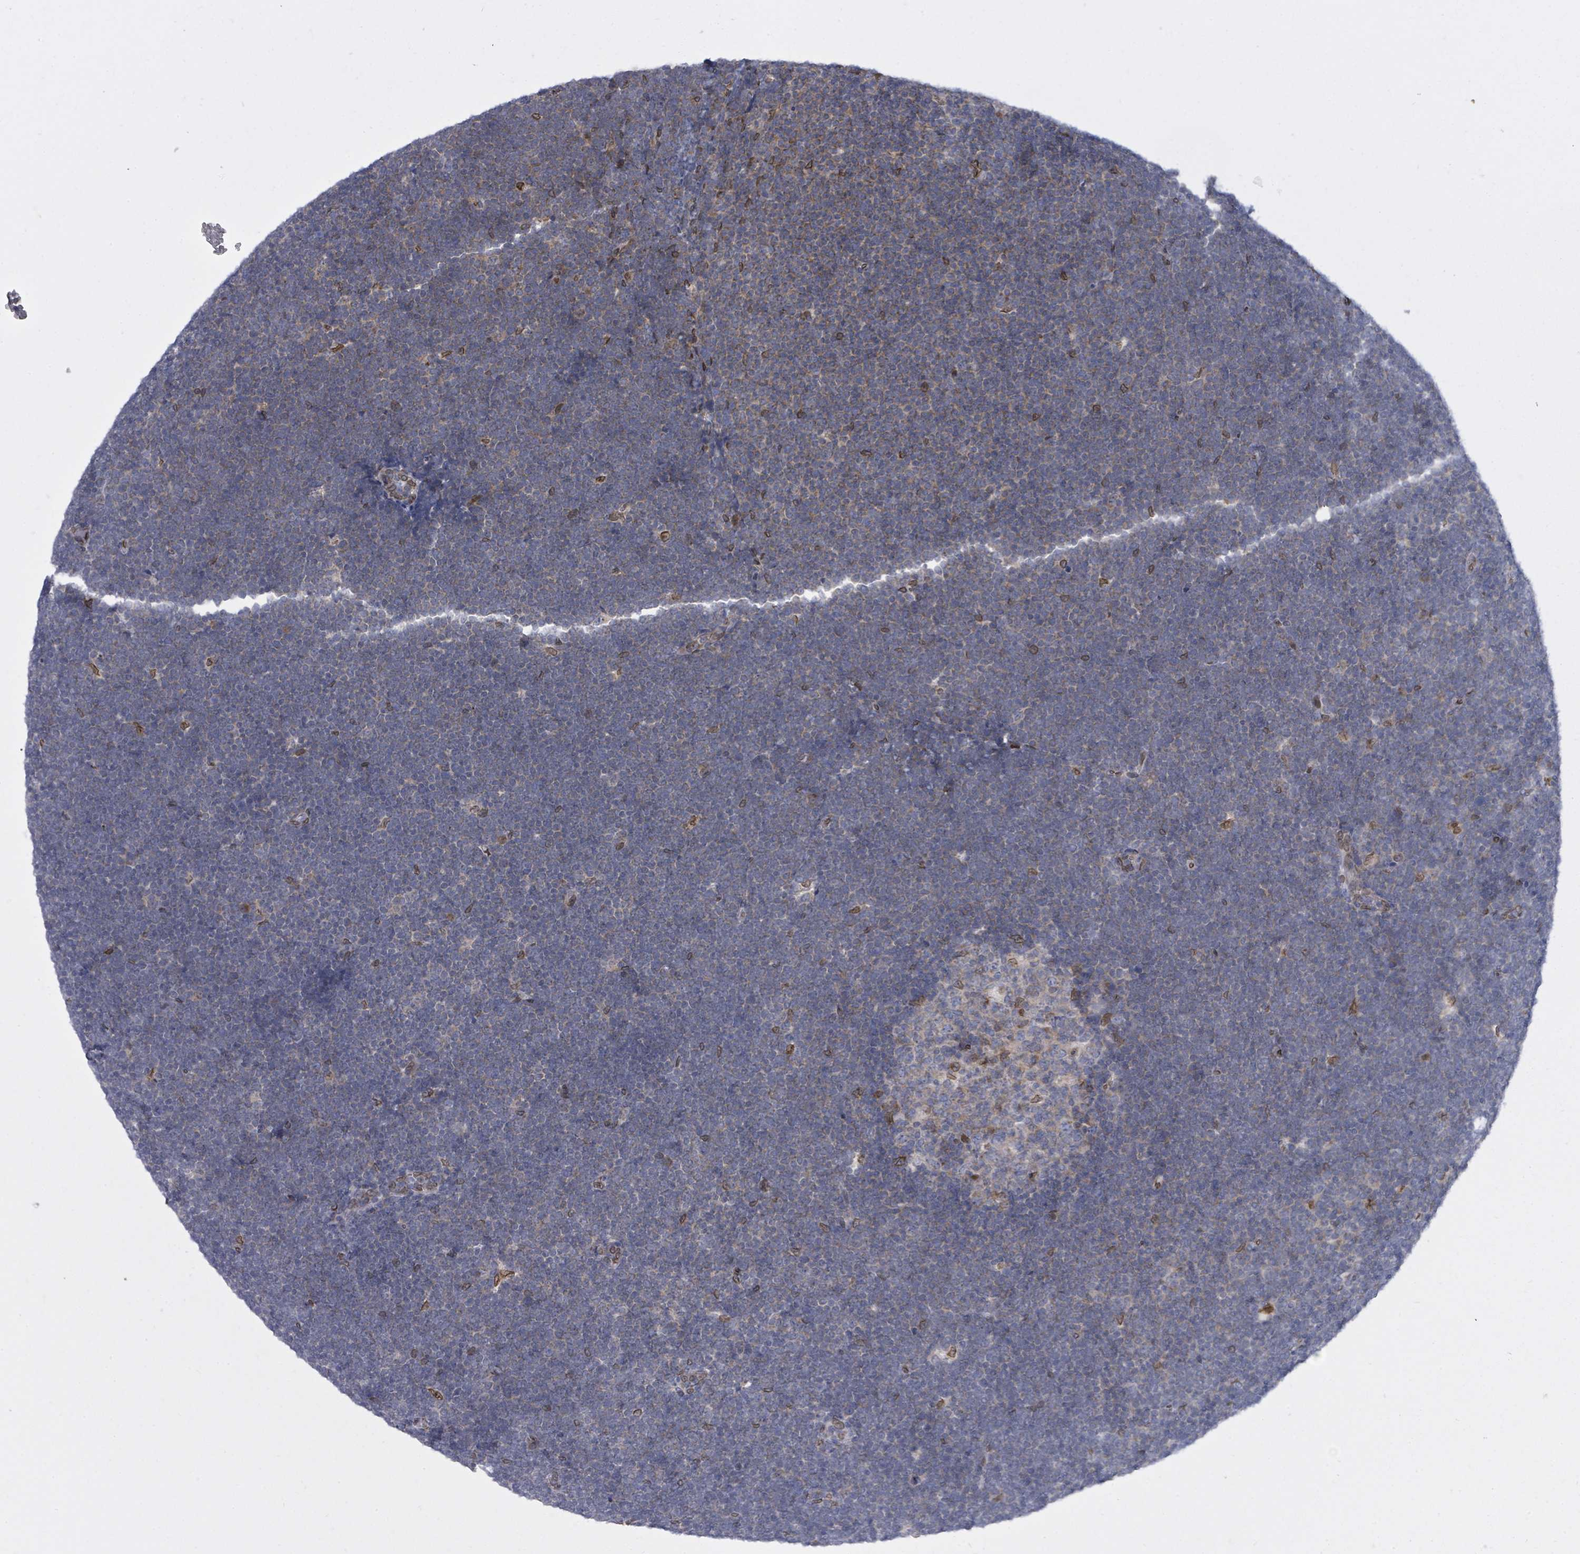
{"staining": {"intensity": "negative", "quantity": "none", "location": "none"}, "tissue": "lymphoma", "cell_type": "Tumor cells", "image_type": "cancer", "snomed": [{"axis": "morphology", "description": "Malignant lymphoma, non-Hodgkin's type, High grade"}, {"axis": "topography", "description": "Lymph node"}], "caption": "High-grade malignant lymphoma, non-Hodgkin's type was stained to show a protein in brown. There is no significant positivity in tumor cells.", "gene": "ARFGAP1", "patient": {"sex": "male", "age": 13}}